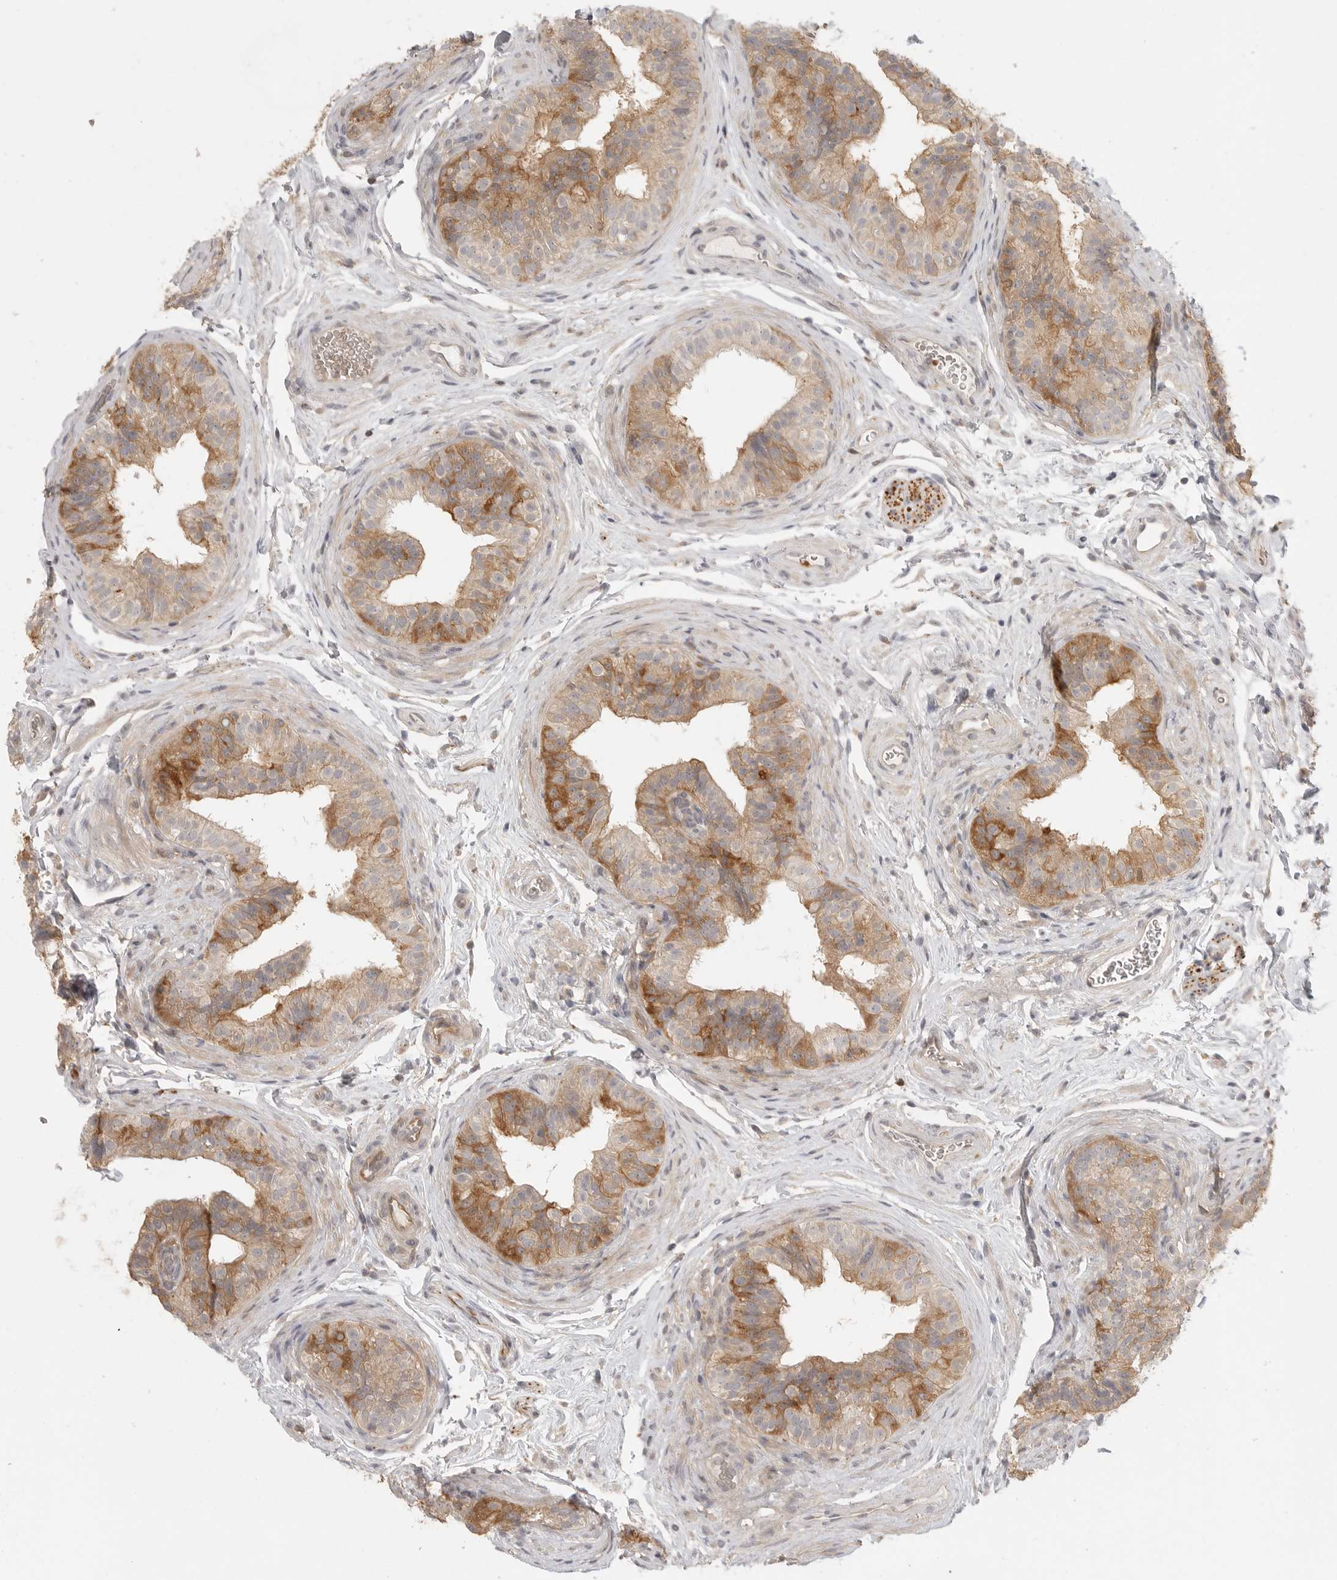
{"staining": {"intensity": "moderate", "quantity": ">75%", "location": "cytoplasmic/membranous"}, "tissue": "epididymis", "cell_type": "Glandular cells", "image_type": "normal", "snomed": [{"axis": "morphology", "description": "Normal tissue, NOS"}, {"axis": "topography", "description": "Epididymis"}], "caption": "A histopathology image showing moderate cytoplasmic/membranous expression in approximately >75% of glandular cells in unremarkable epididymis, as visualized by brown immunohistochemical staining.", "gene": "DBNL", "patient": {"sex": "male", "age": 49}}